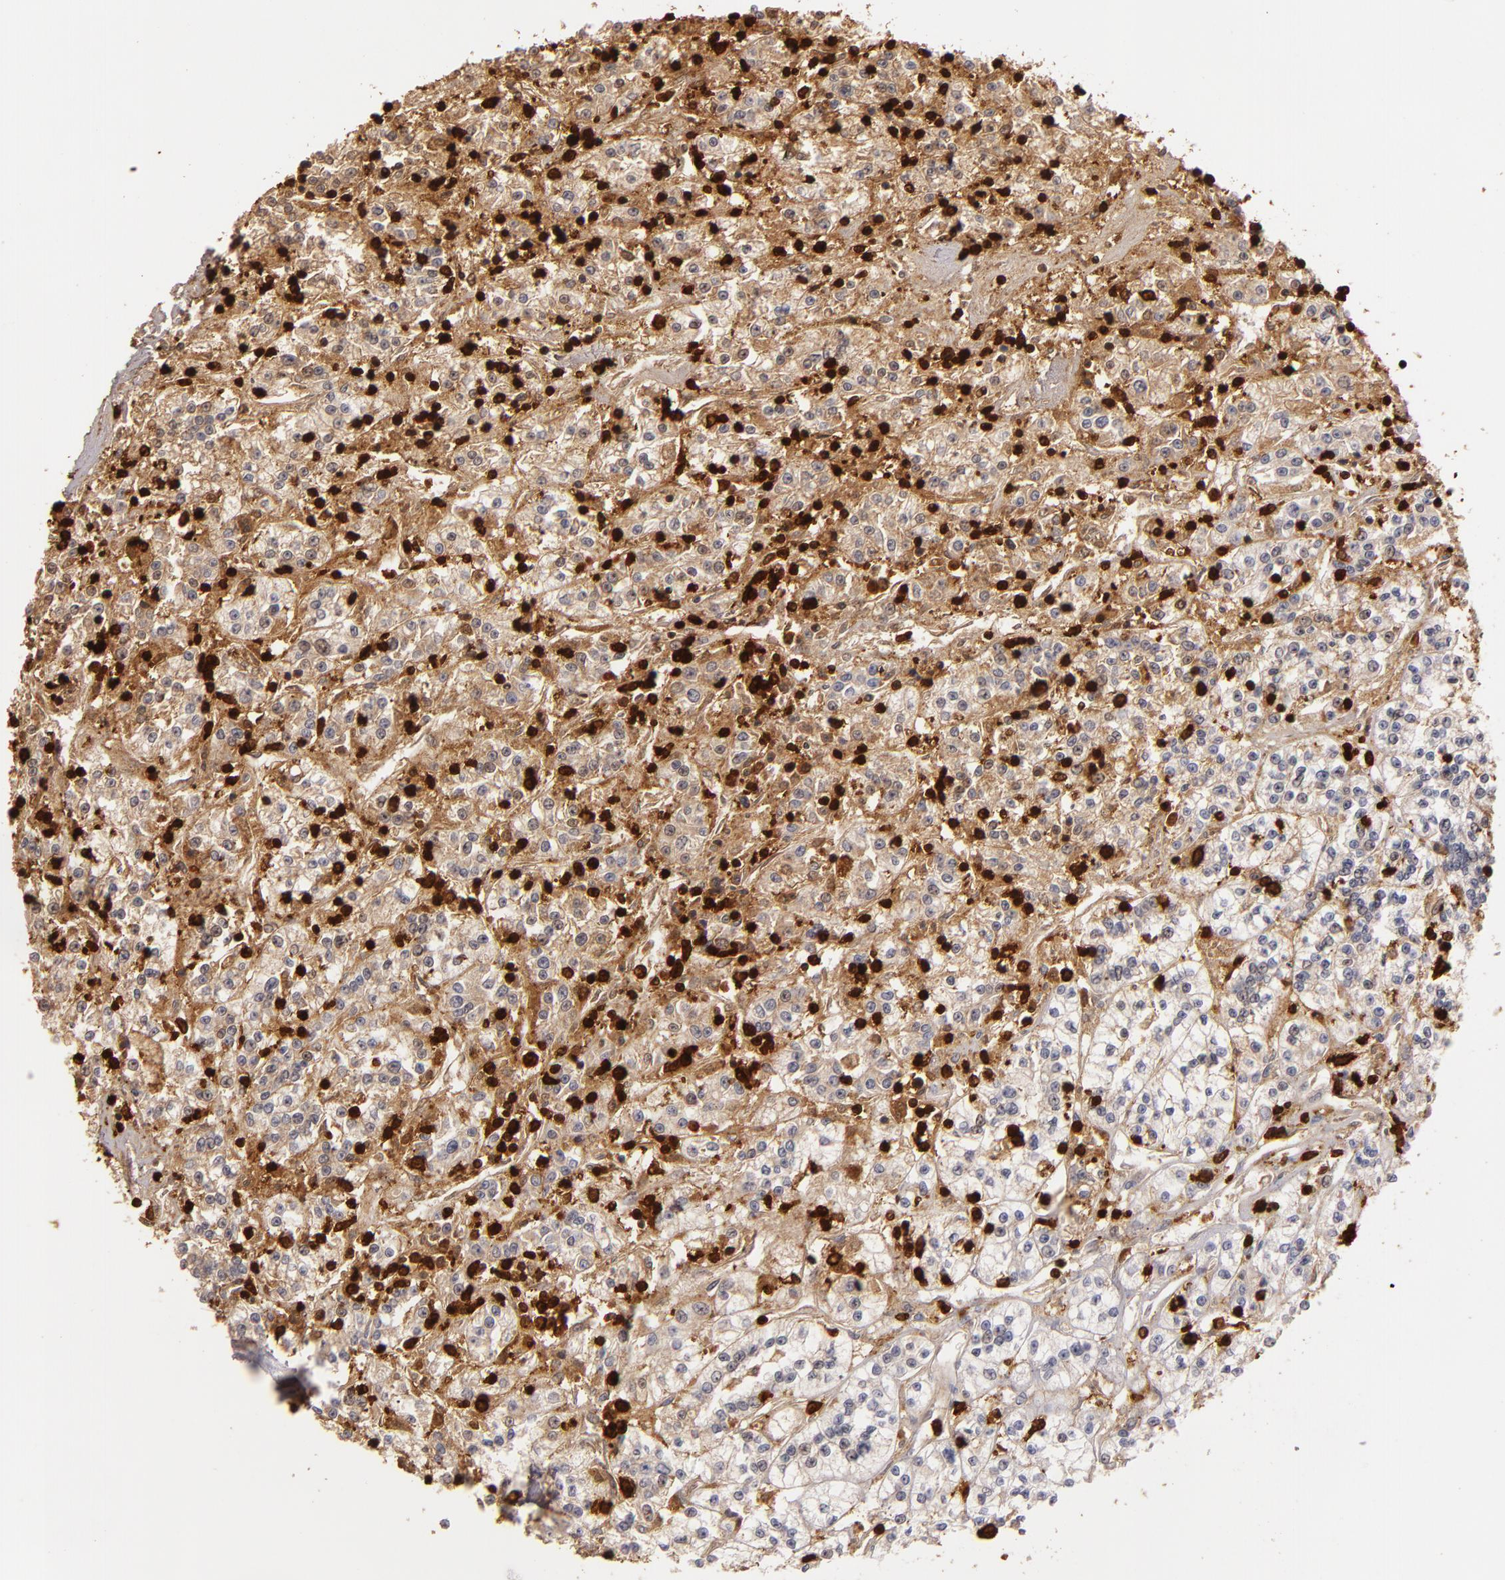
{"staining": {"intensity": "moderate", "quantity": ">75%", "location": "cytoplasmic/membranous,nuclear"}, "tissue": "renal cancer", "cell_type": "Tumor cells", "image_type": "cancer", "snomed": [{"axis": "morphology", "description": "Adenocarcinoma, NOS"}, {"axis": "topography", "description": "Kidney"}], "caption": "Protein positivity by immunohistochemistry reveals moderate cytoplasmic/membranous and nuclear expression in approximately >75% of tumor cells in renal adenocarcinoma. The staining is performed using DAB (3,3'-diaminobenzidine) brown chromogen to label protein expression. The nuclei are counter-stained blue using hematoxylin.", "gene": "WAS", "patient": {"sex": "female", "age": 76}}